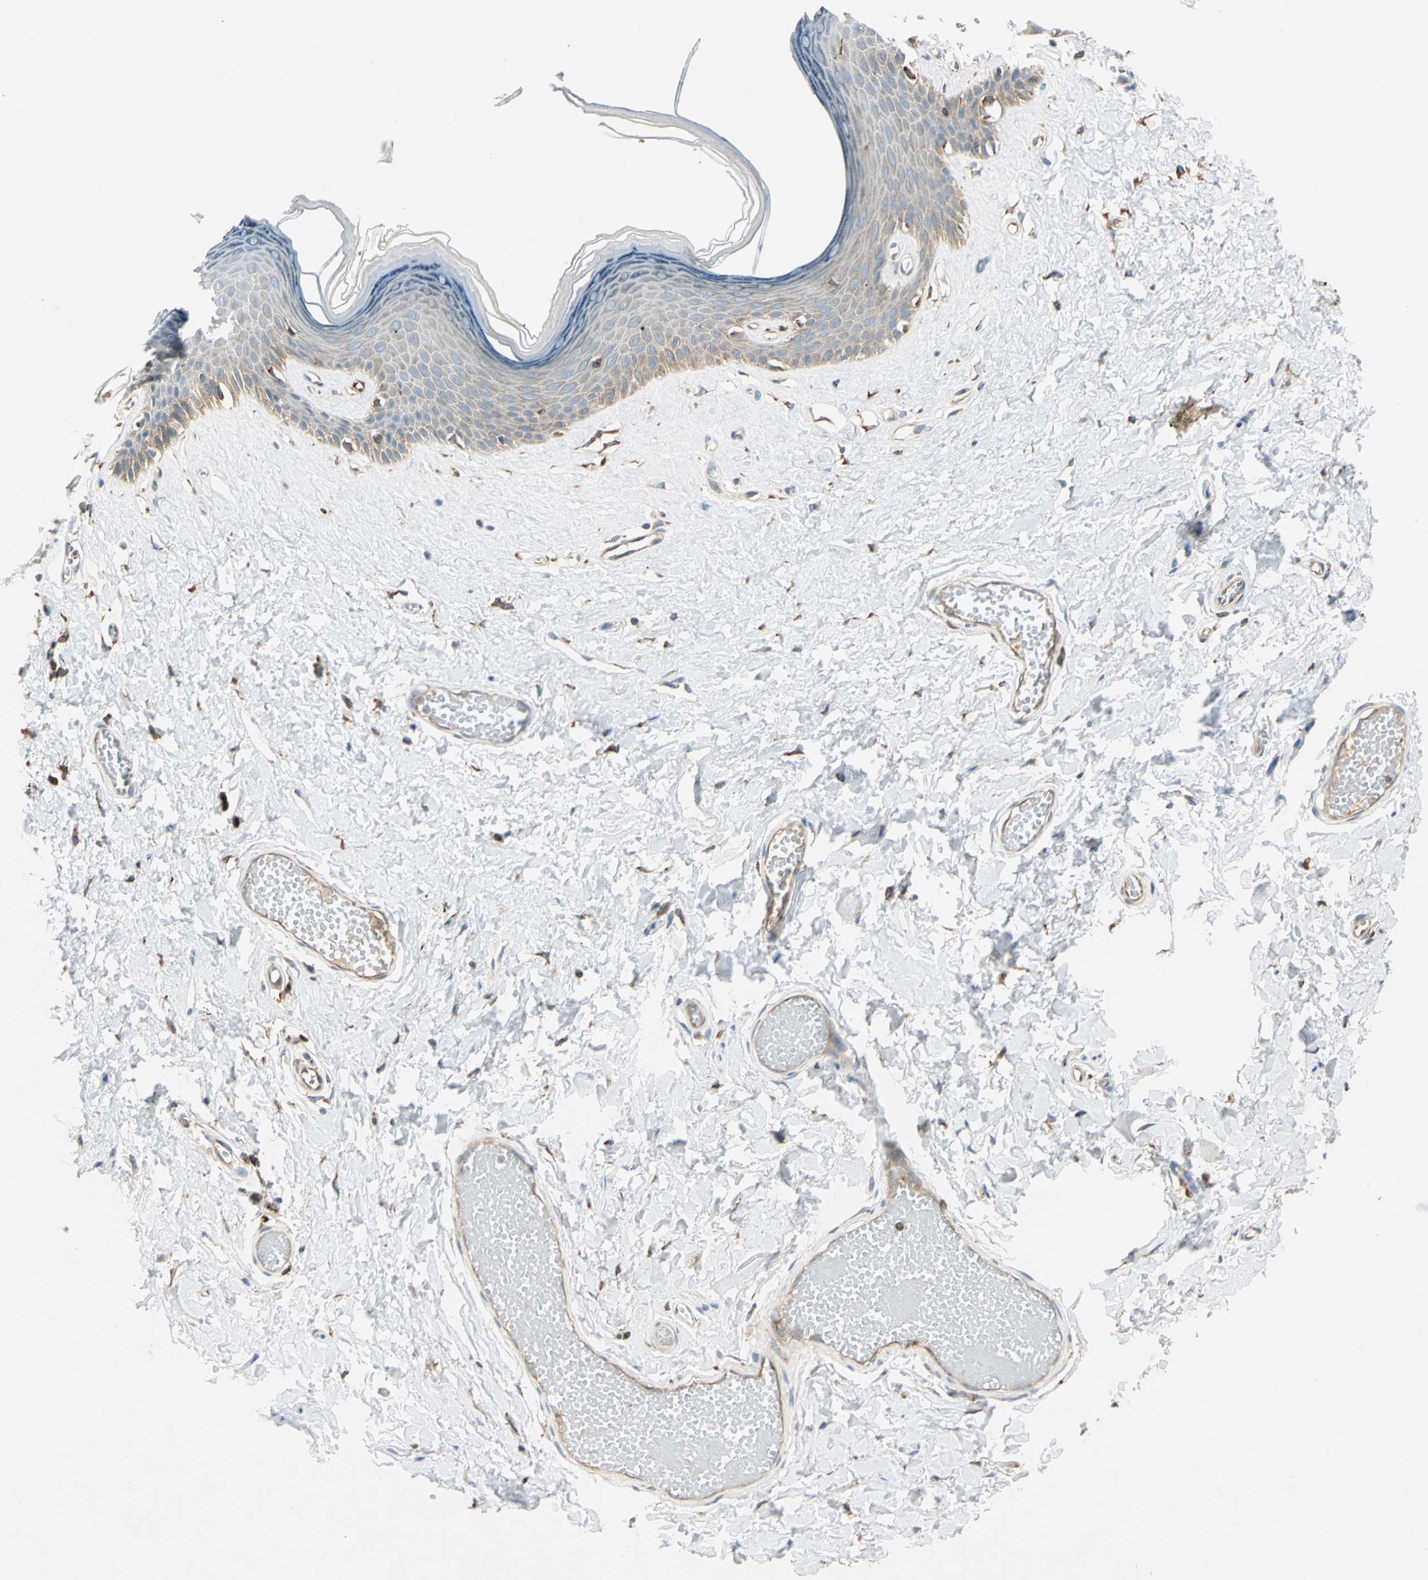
{"staining": {"intensity": "weak", "quantity": ">75%", "location": "cytoplasmic/membranous"}, "tissue": "skin", "cell_type": "Epidermal cells", "image_type": "normal", "snomed": [{"axis": "morphology", "description": "Normal tissue, NOS"}, {"axis": "morphology", "description": "Inflammation, NOS"}, {"axis": "topography", "description": "Vulva"}], "caption": "Immunohistochemical staining of normal skin displays low levels of weak cytoplasmic/membranous staining in approximately >75% of epidermal cells.", "gene": "PDIA4", "patient": {"sex": "female", "age": 84}}